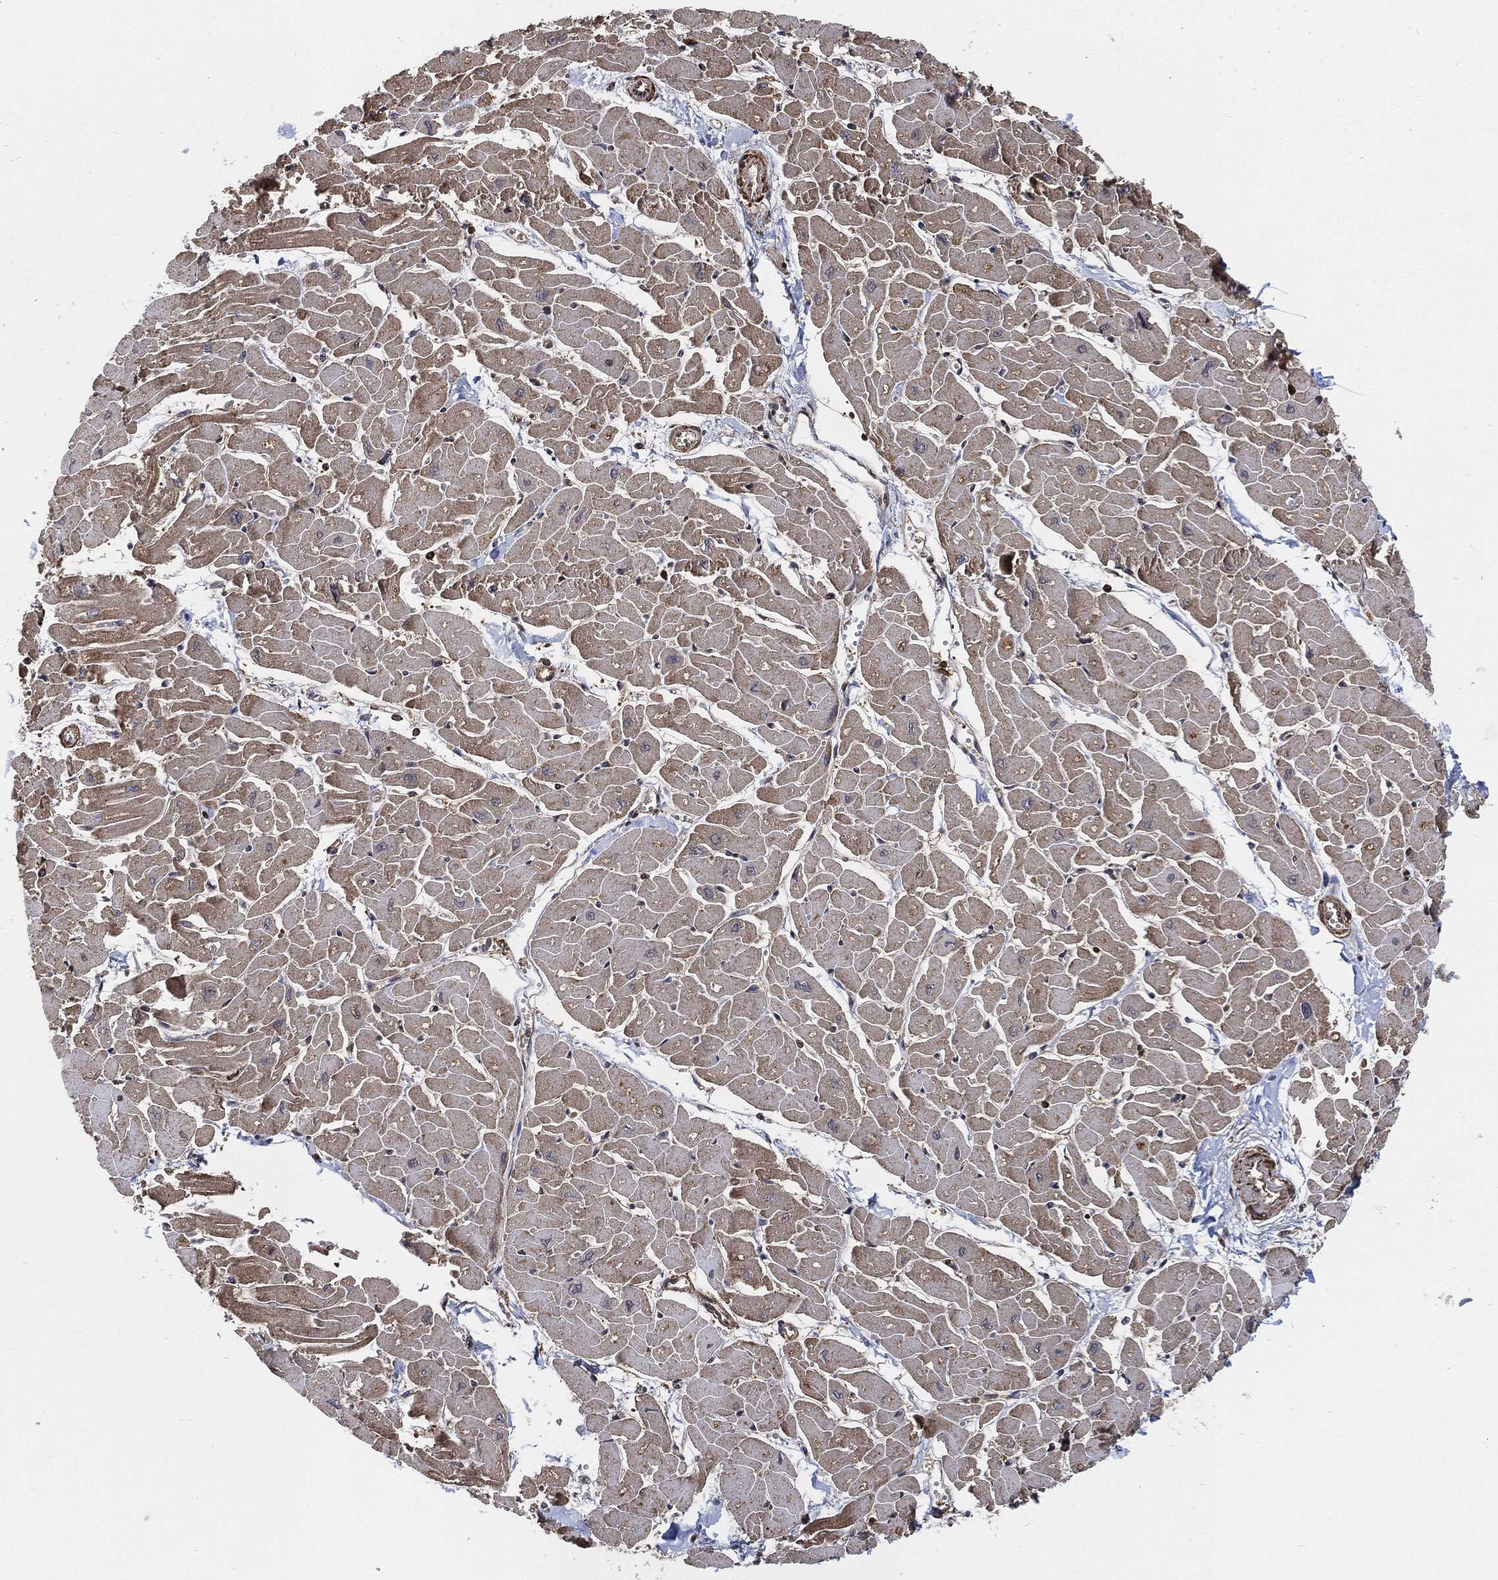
{"staining": {"intensity": "weak", "quantity": "25%-75%", "location": "cytoplasmic/membranous"}, "tissue": "heart muscle", "cell_type": "Cardiomyocytes", "image_type": "normal", "snomed": [{"axis": "morphology", "description": "Normal tissue, NOS"}, {"axis": "topography", "description": "Heart"}], "caption": "This histopathology image demonstrates IHC staining of unremarkable human heart muscle, with low weak cytoplasmic/membranous staining in approximately 25%-75% of cardiomyocytes.", "gene": "CUTA", "patient": {"sex": "male", "age": 57}}